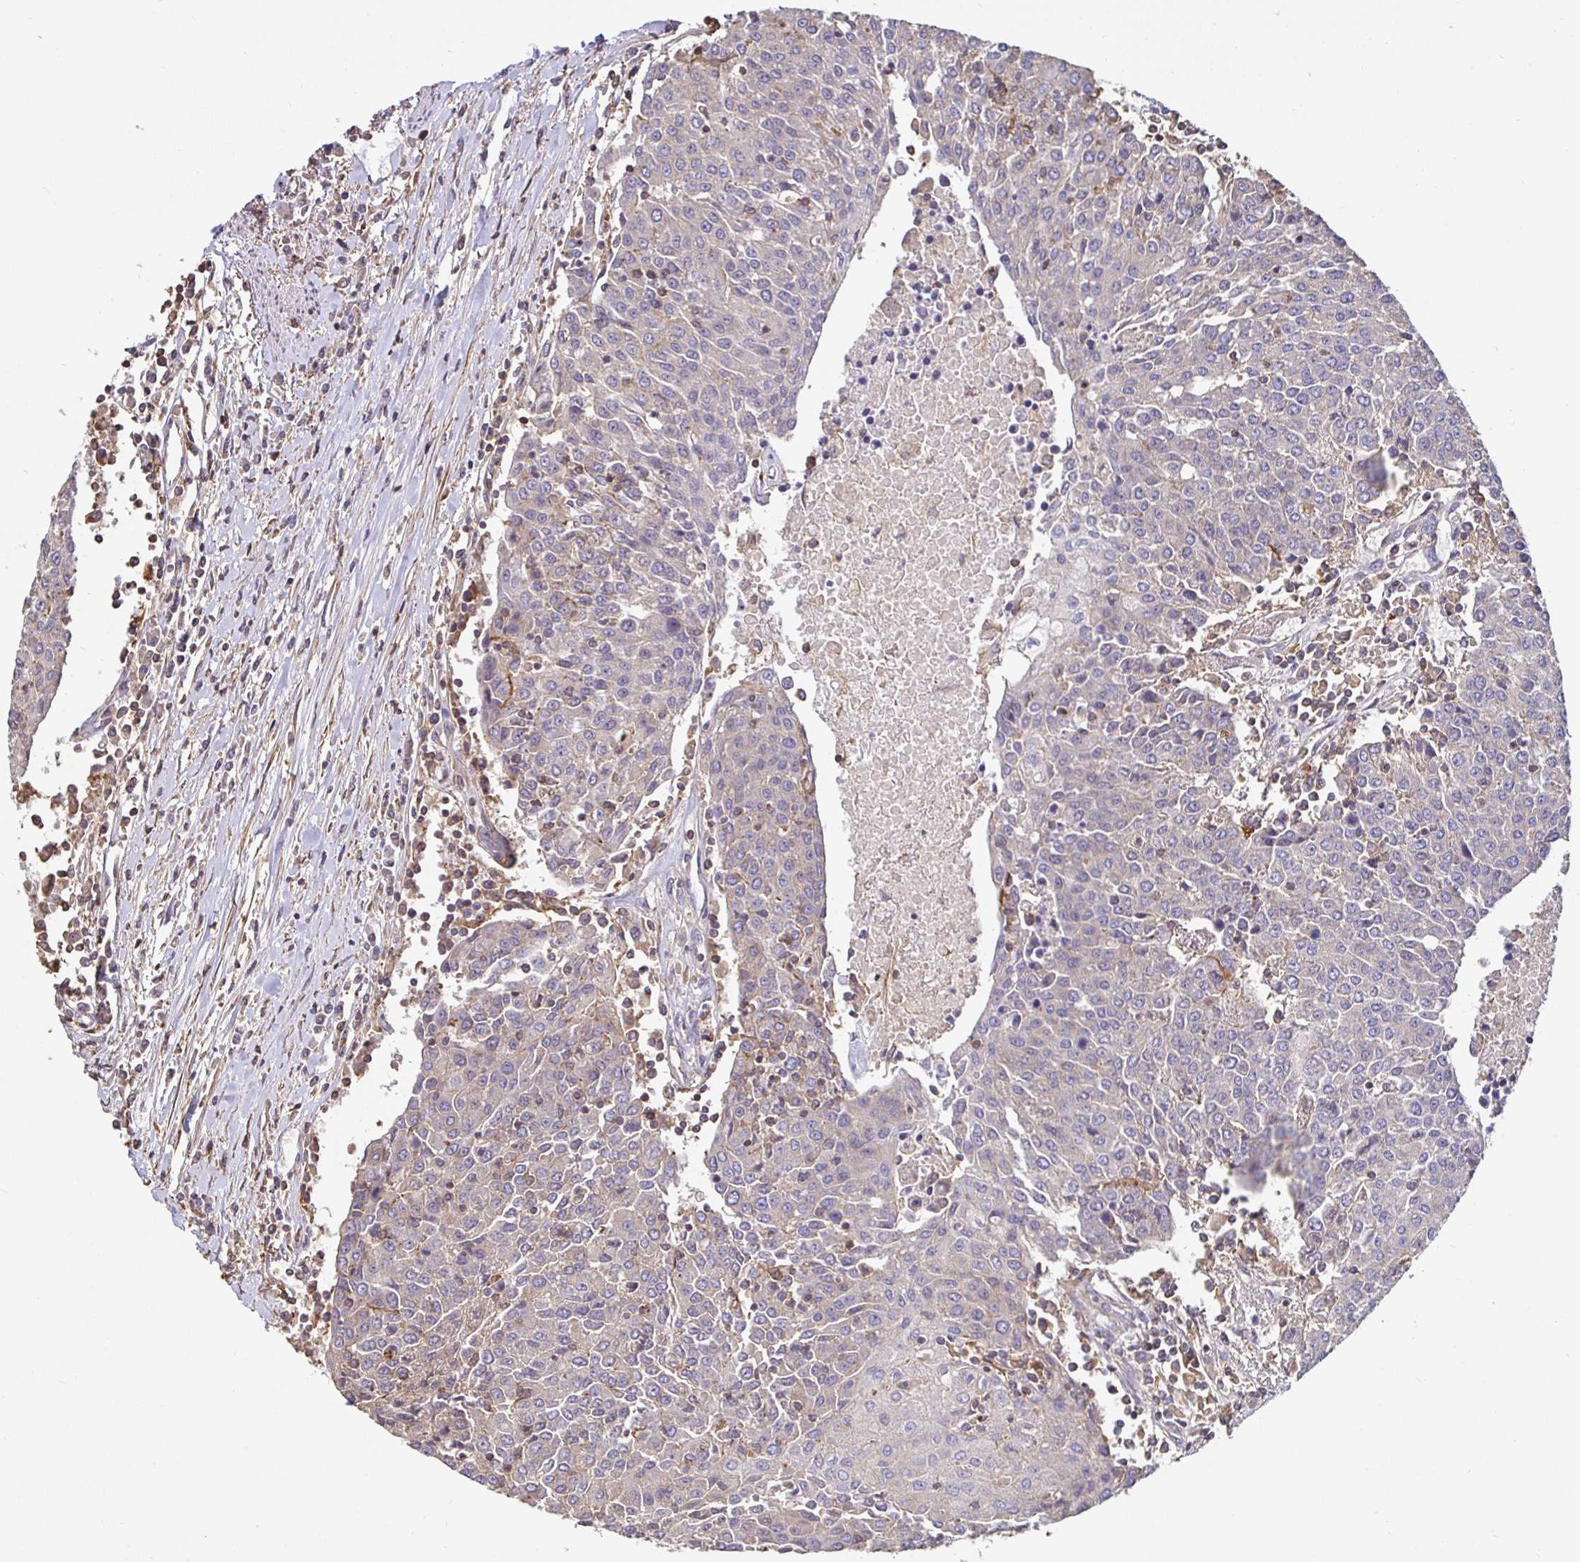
{"staining": {"intensity": "negative", "quantity": "none", "location": "none"}, "tissue": "urothelial cancer", "cell_type": "Tumor cells", "image_type": "cancer", "snomed": [{"axis": "morphology", "description": "Urothelial carcinoma, High grade"}, {"axis": "topography", "description": "Urinary bladder"}], "caption": "There is no significant positivity in tumor cells of urothelial cancer.", "gene": "C1QTNF7", "patient": {"sex": "female", "age": 85}}